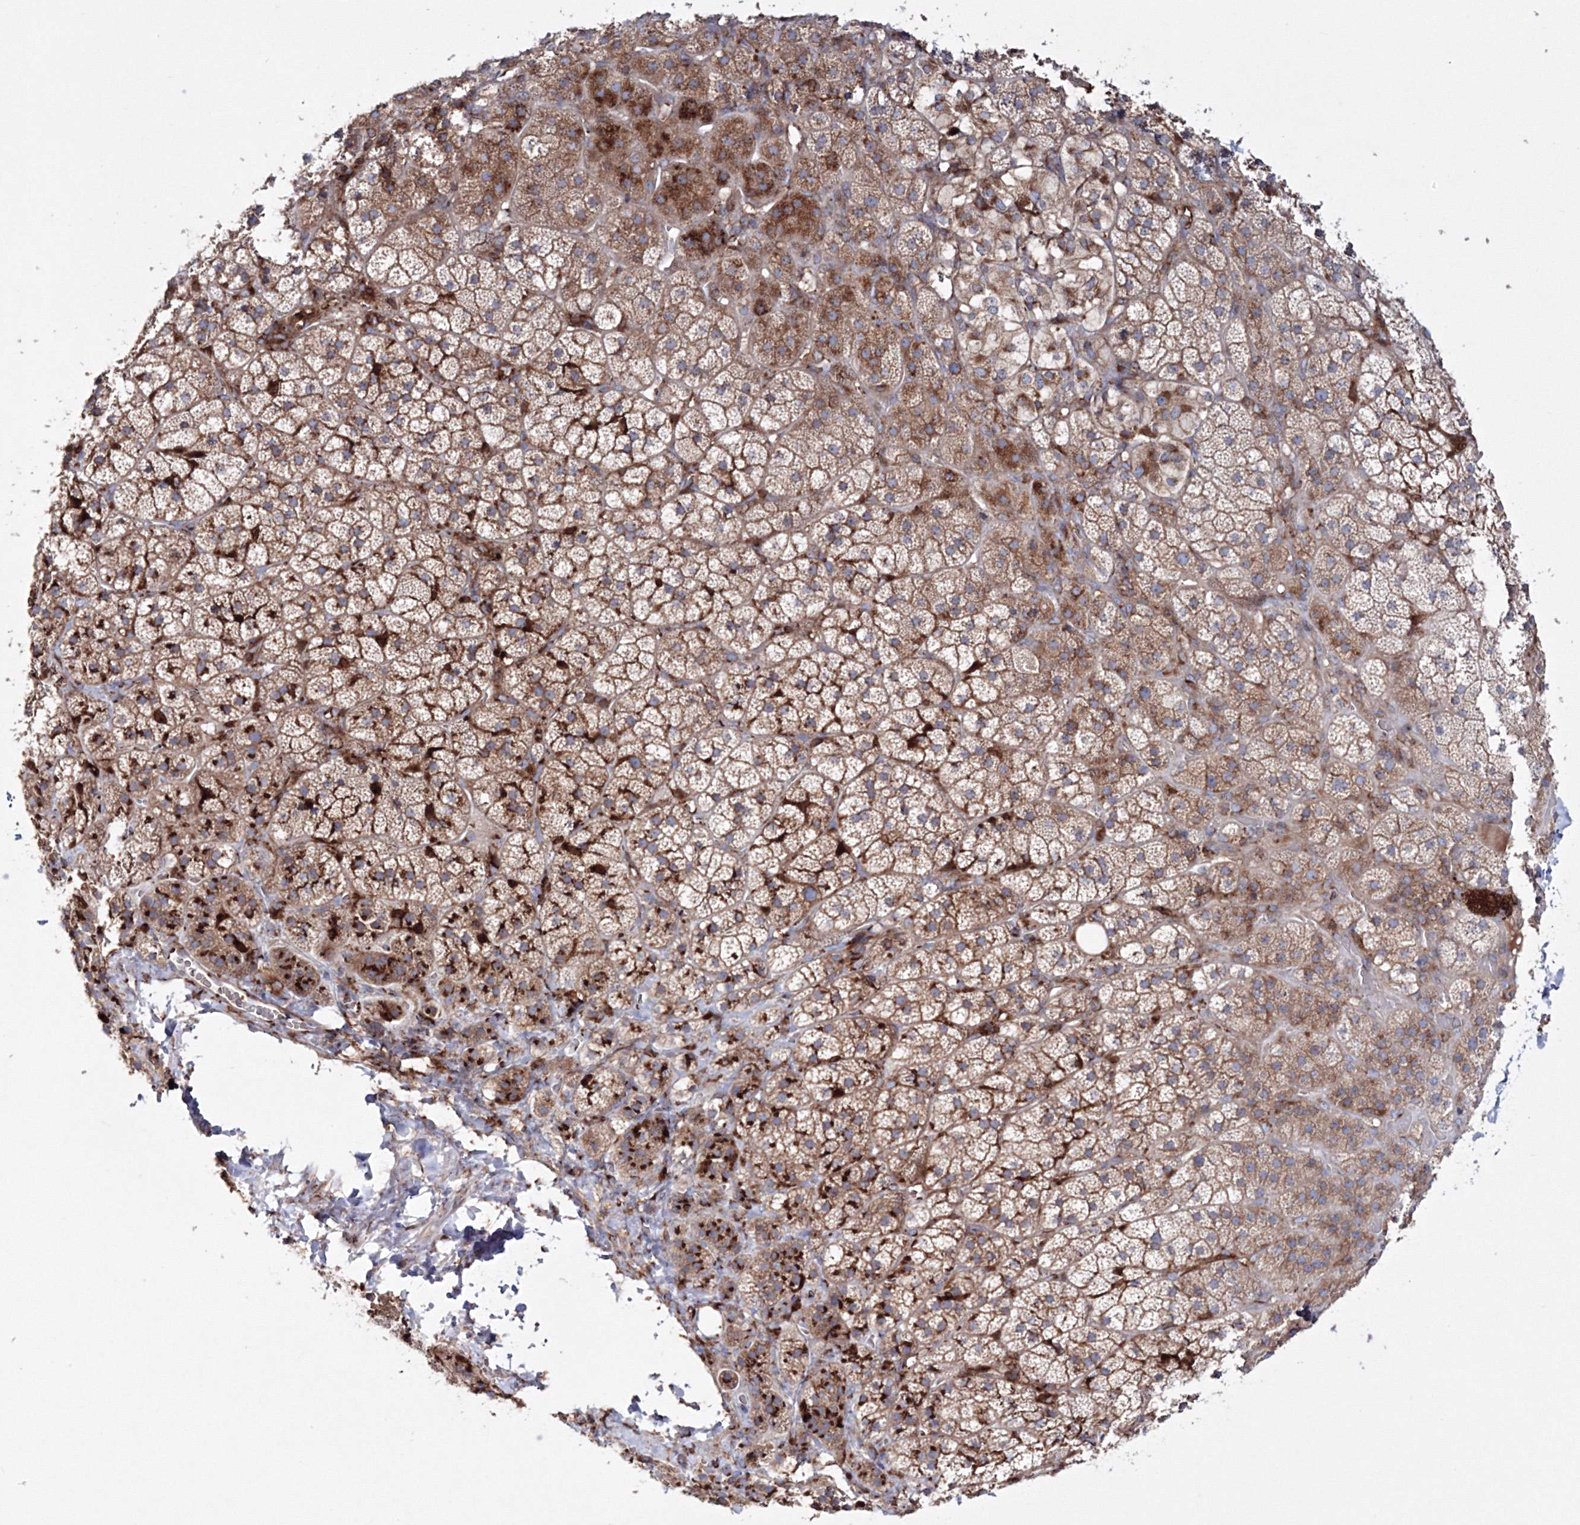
{"staining": {"intensity": "moderate", "quantity": "25%-75%", "location": "cytoplasmic/membranous"}, "tissue": "adrenal gland", "cell_type": "Glandular cells", "image_type": "normal", "snomed": [{"axis": "morphology", "description": "Normal tissue, NOS"}, {"axis": "topography", "description": "Adrenal gland"}], "caption": "Immunohistochemistry (IHC) staining of benign adrenal gland, which exhibits medium levels of moderate cytoplasmic/membranous positivity in approximately 25%-75% of glandular cells indicating moderate cytoplasmic/membranous protein positivity. The staining was performed using DAB (3,3'-diaminobenzidine) (brown) for protein detection and nuclei were counterstained in hematoxylin (blue).", "gene": "ARCN1", "patient": {"sex": "female", "age": 44}}